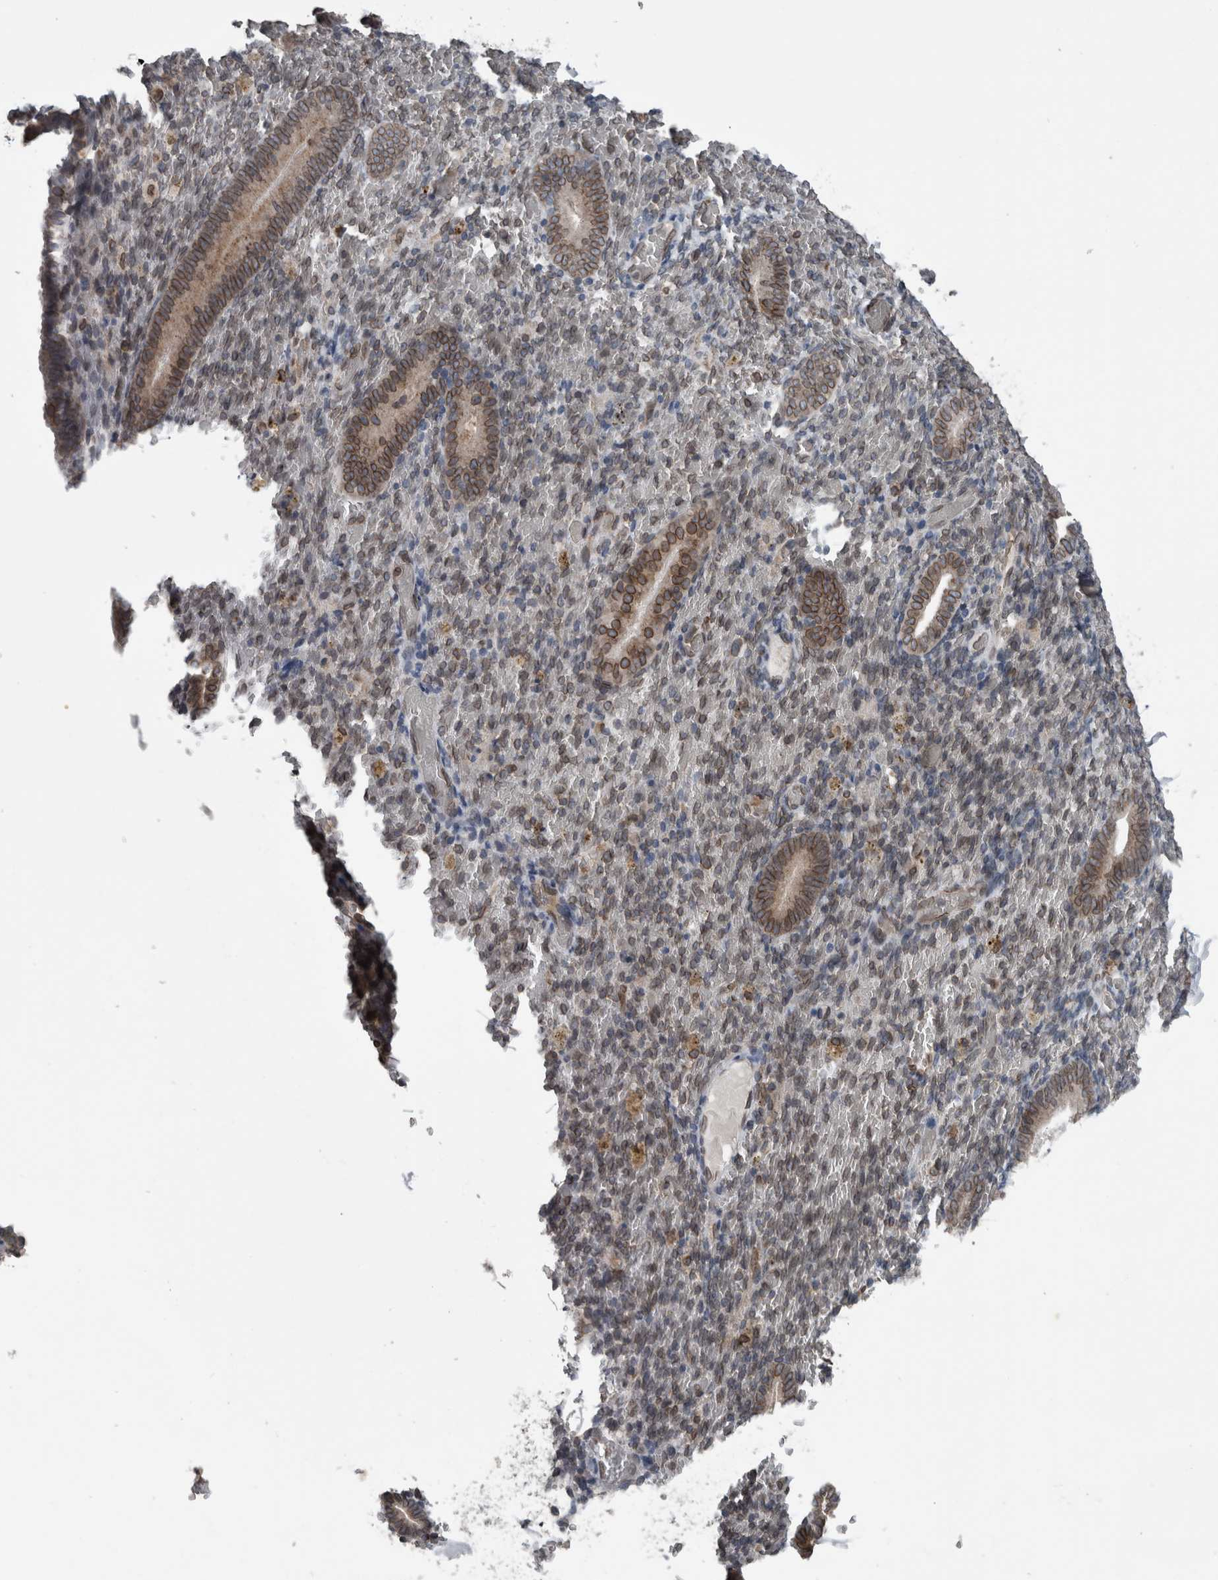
{"staining": {"intensity": "moderate", "quantity": "<25%", "location": "cytoplasmic/membranous,nuclear"}, "tissue": "endometrium", "cell_type": "Cells in endometrial stroma", "image_type": "normal", "snomed": [{"axis": "morphology", "description": "Normal tissue, NOS"}, {"axis": "topography", "description": "Endometrium"}], "caption": "Protein staining of benign endometrium exhibits moderate cytoplasmic/membranous,nuclear staining in about <25% of cells in endometrial stroma. The protein is stained brown, and the nuclei are stained in blue (DAB IHC with brightfield microscopy, high magnification).", "gene": "RANBP2", "patient": {"sex": "female", "age": 51}}